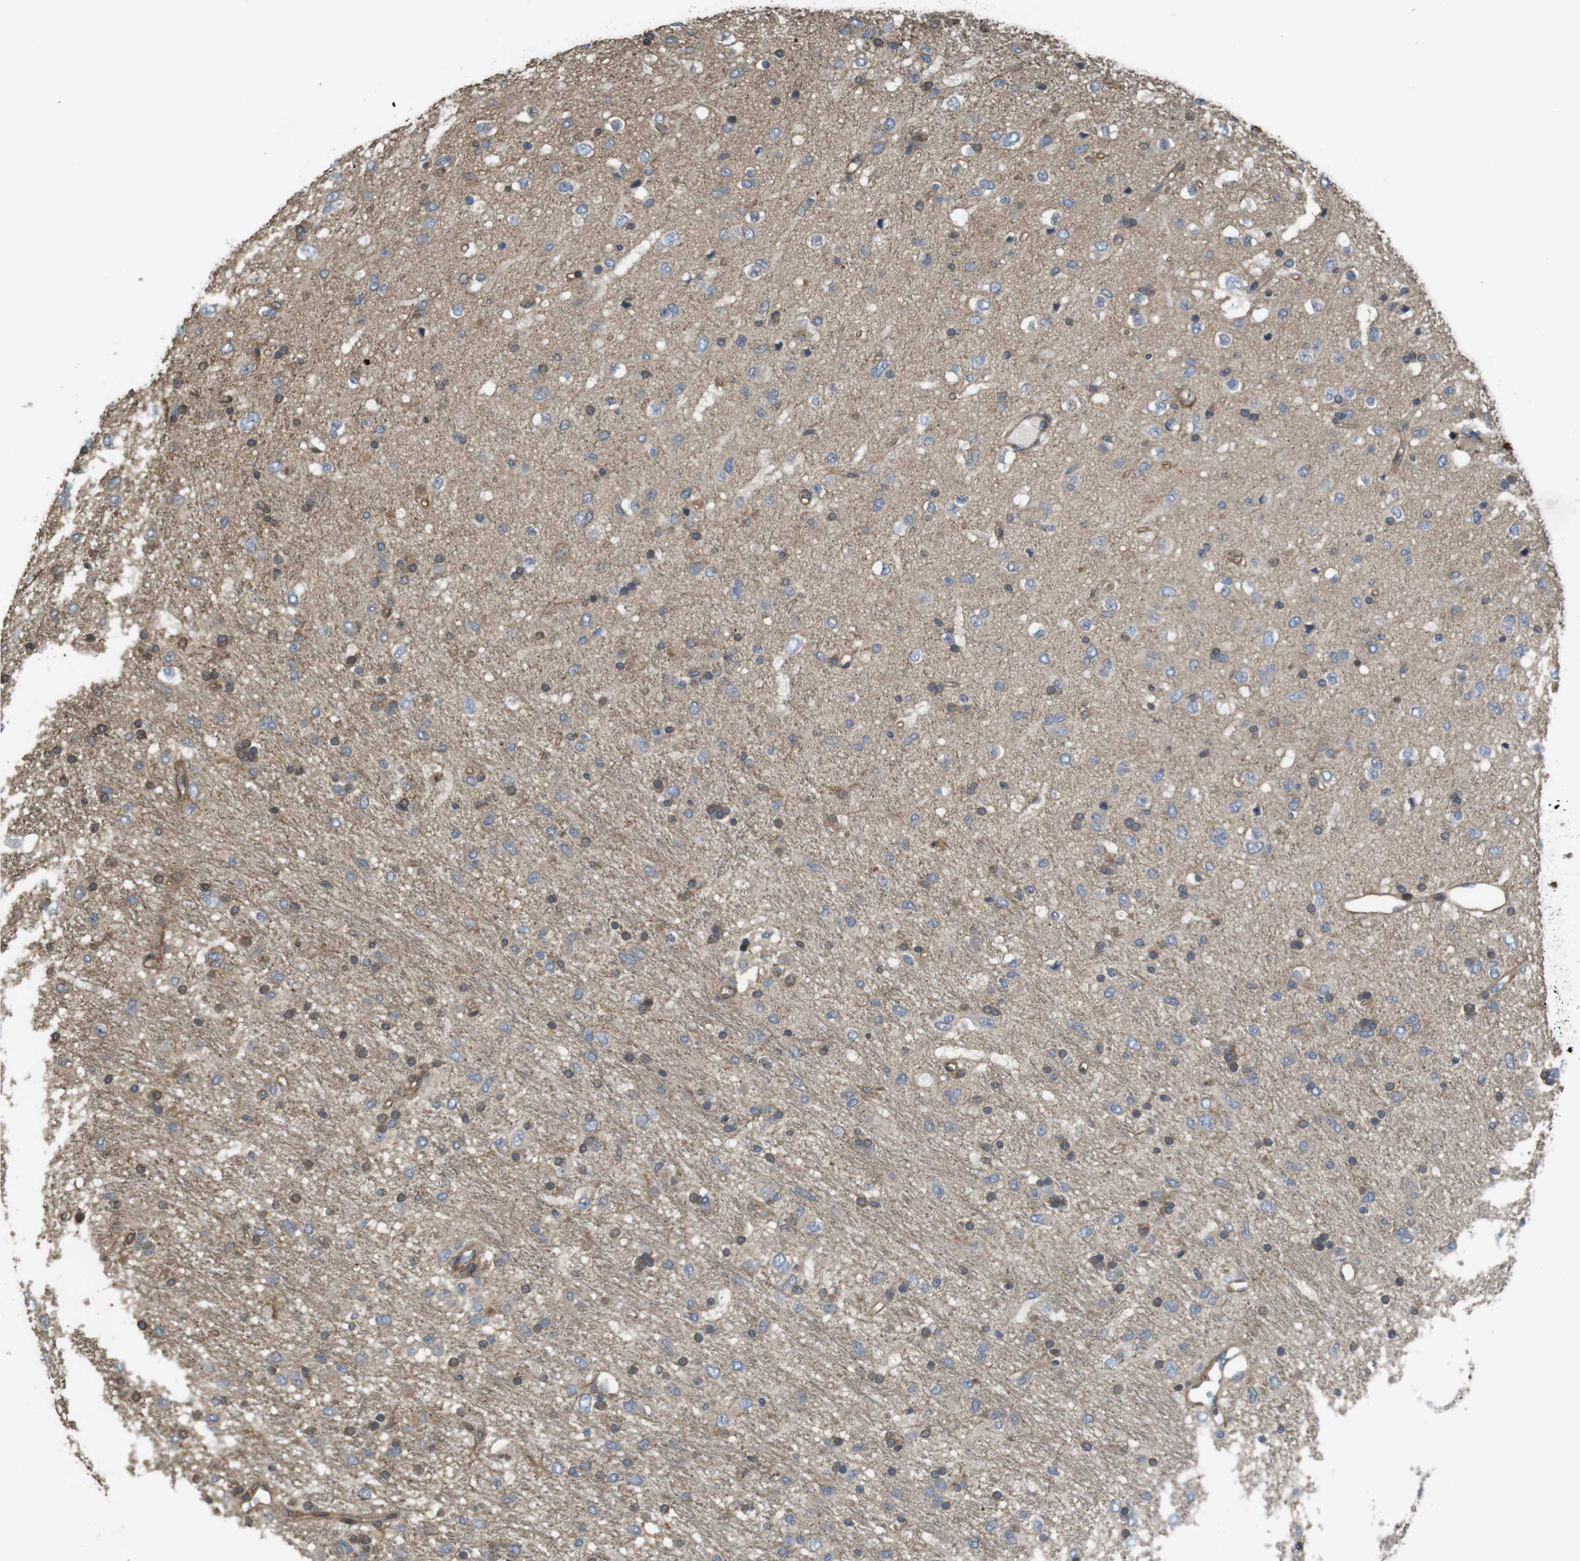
{"staining": {"intensity": "moderate", "quantity": "25%-75%", "location": "cytoplasmic/membranous"}, "tissue": "glioma", "cell_type": "Tumor cells", "image_type": "cancer", "snomed": [{"axis": "morphology", "description": "Glioma, malignant, Low grade"}, {"axis": "topography", "description": "Brain"}], "caption": "The immunohistochemical stain highlights moderate cytoplasmic/membranous expression in tumor cells of glioma tissue.", "gene": "ARHGDIA", "patient": {"sex": "male", "age": 77}}